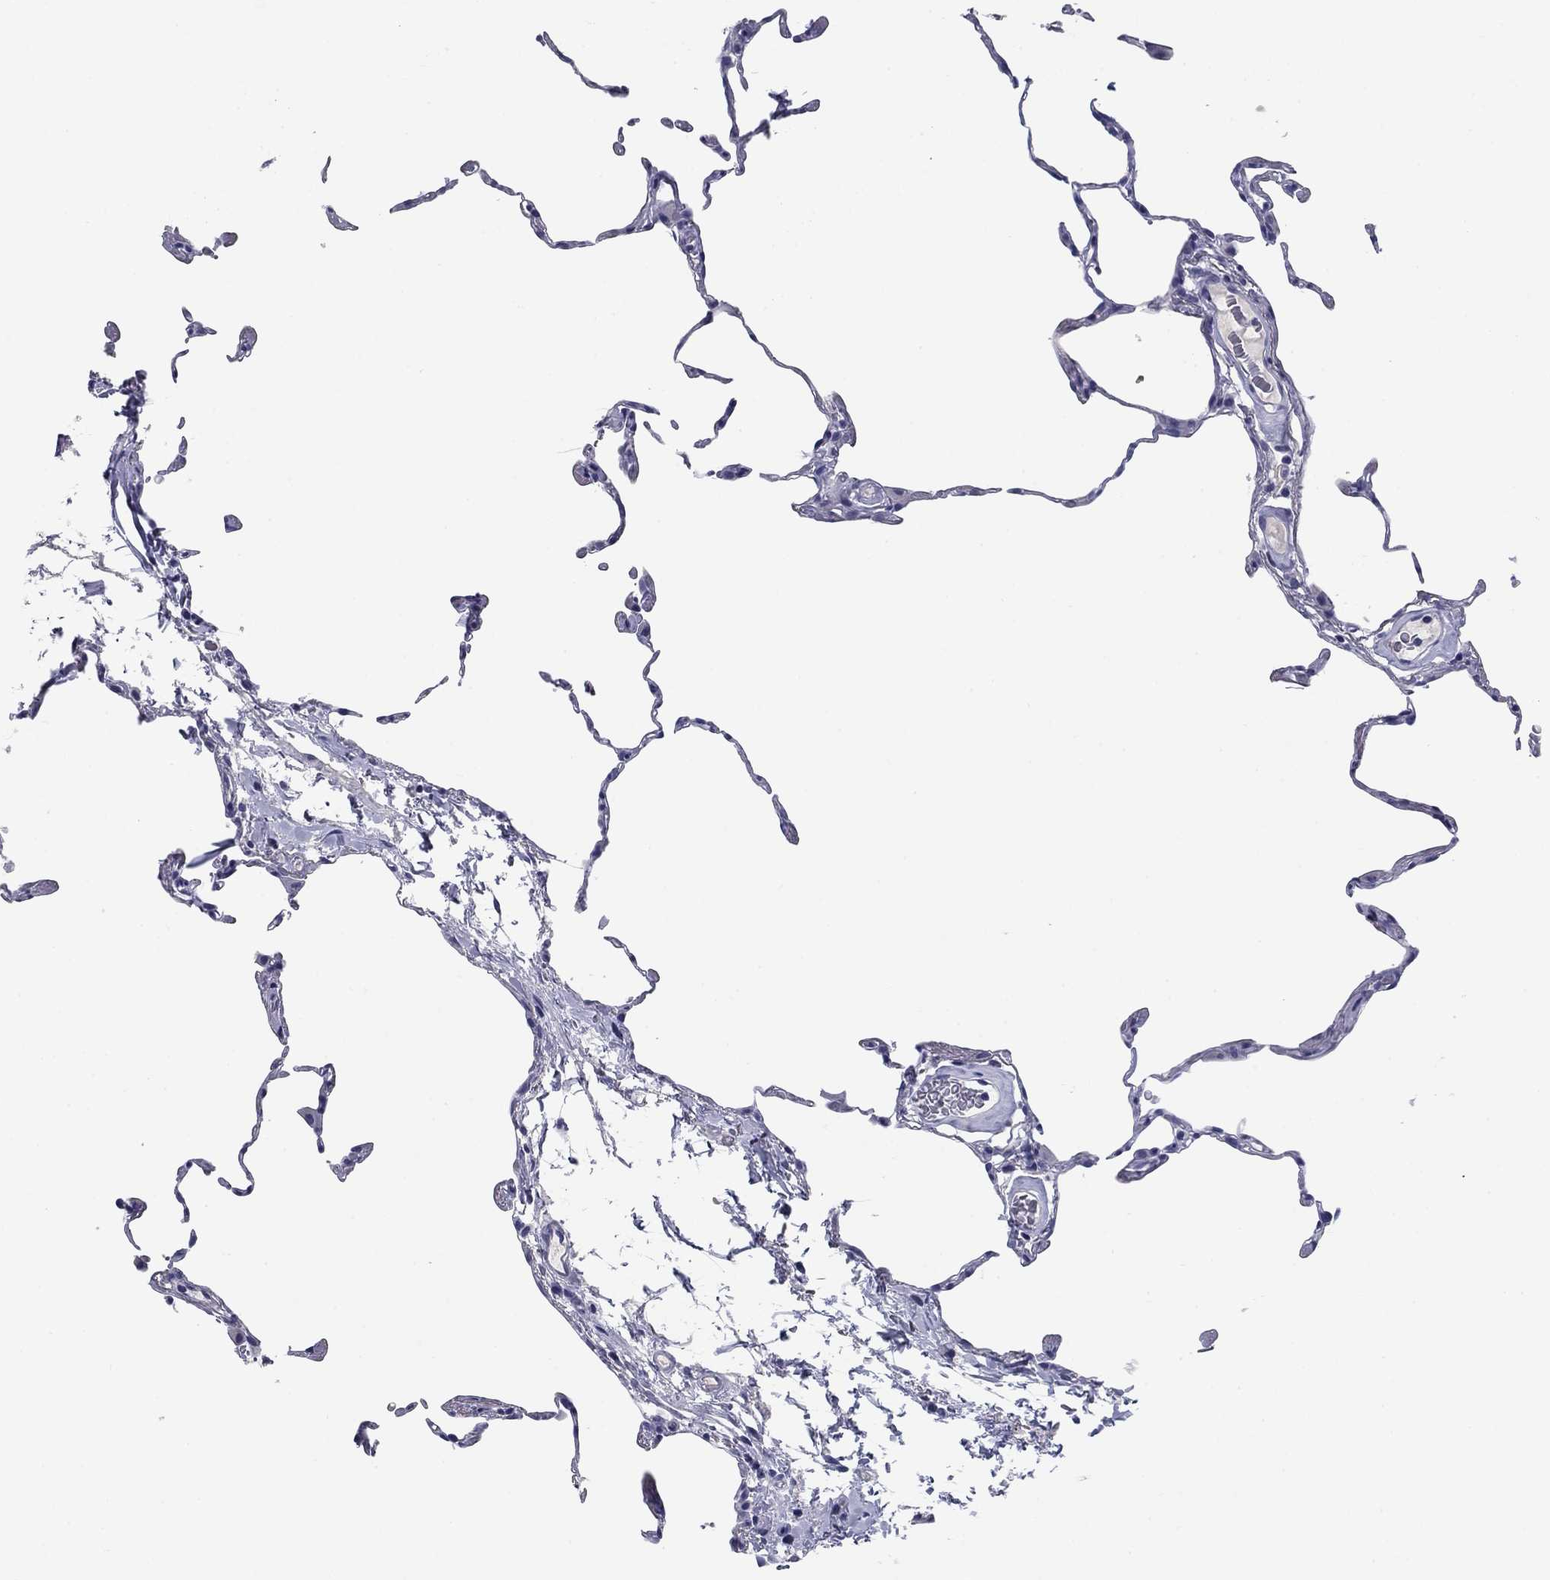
{"staining": {"intensity": "negative", "quantity": "none", "location": "none"}, "tissue": "lung", "cell_type": "Alveolar cells", "image_type": "normal", "snomed": [{"axis": "morphology", "description": "Normal tissue, NOS"}, {"axis": "topography", "description": "Lung"}], "caption": "DAB immunohistochemical staining of benign lung reveals no significant positivity in alveolar cells.", "gene": "KCNH1", "patient": {"sex": "female", "age": 57}}